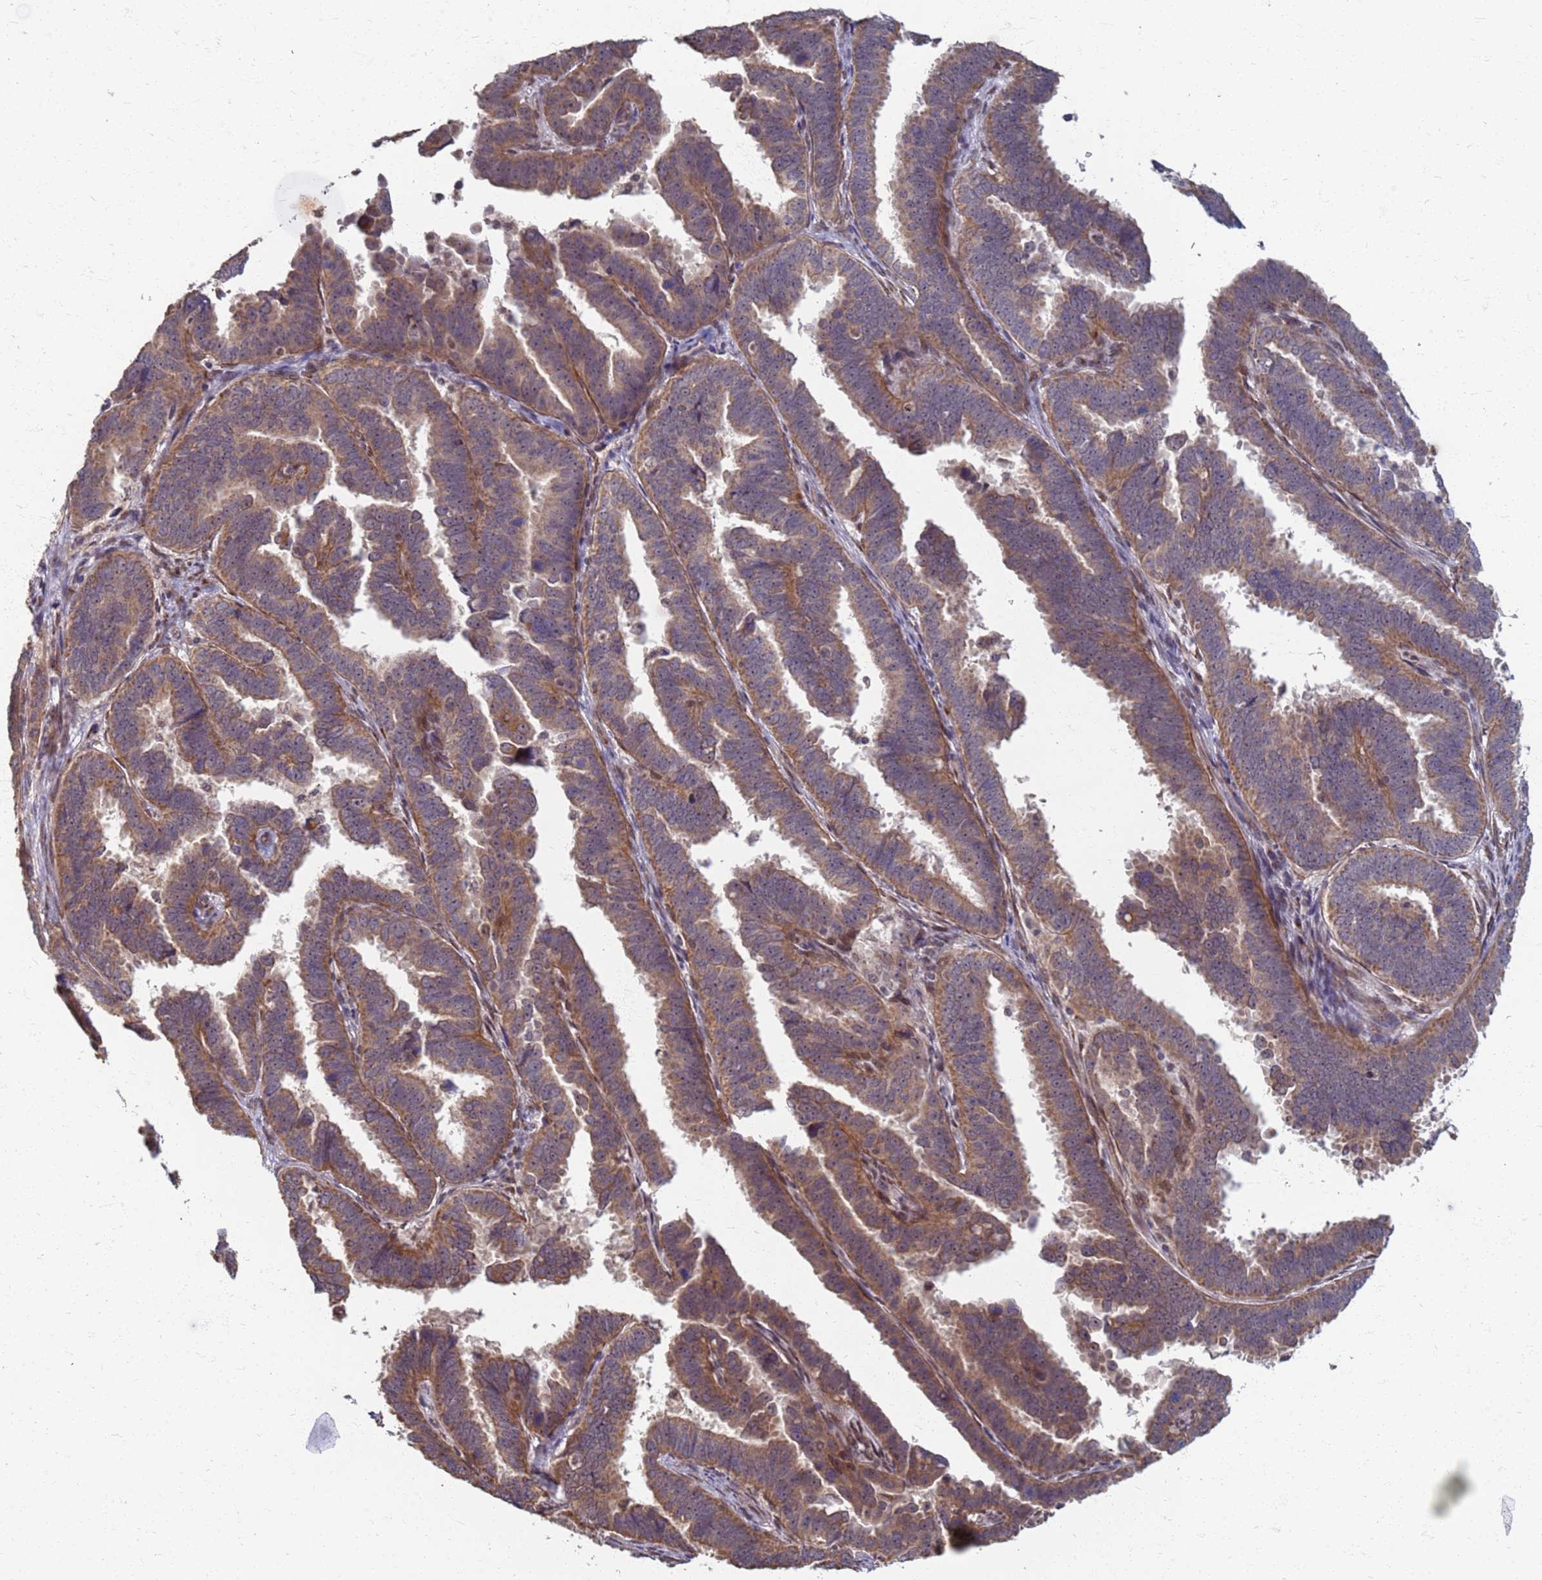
{"staining": {"intensity": "moderate", "quantity": ">75%", "location": "cytoplasmic/membranous"}, "tissue": "endometrial cancer", "cell_type": "Tumor cells", "image_type": "cancer", "snomed": [{"axis": "morphology", "description": "Adenocarcinoma, NOS"}, {"axis": "topography", "description": "Endometrium"}], "caption": "This image shows IHC staining of endometrial adenocarcinoma, with medium moderate cytoplasmic/membranous positivity in approximately >75% of tumor cells.", "gene": "ITGB4", "patient": {"sex": "female", "age": 75}}